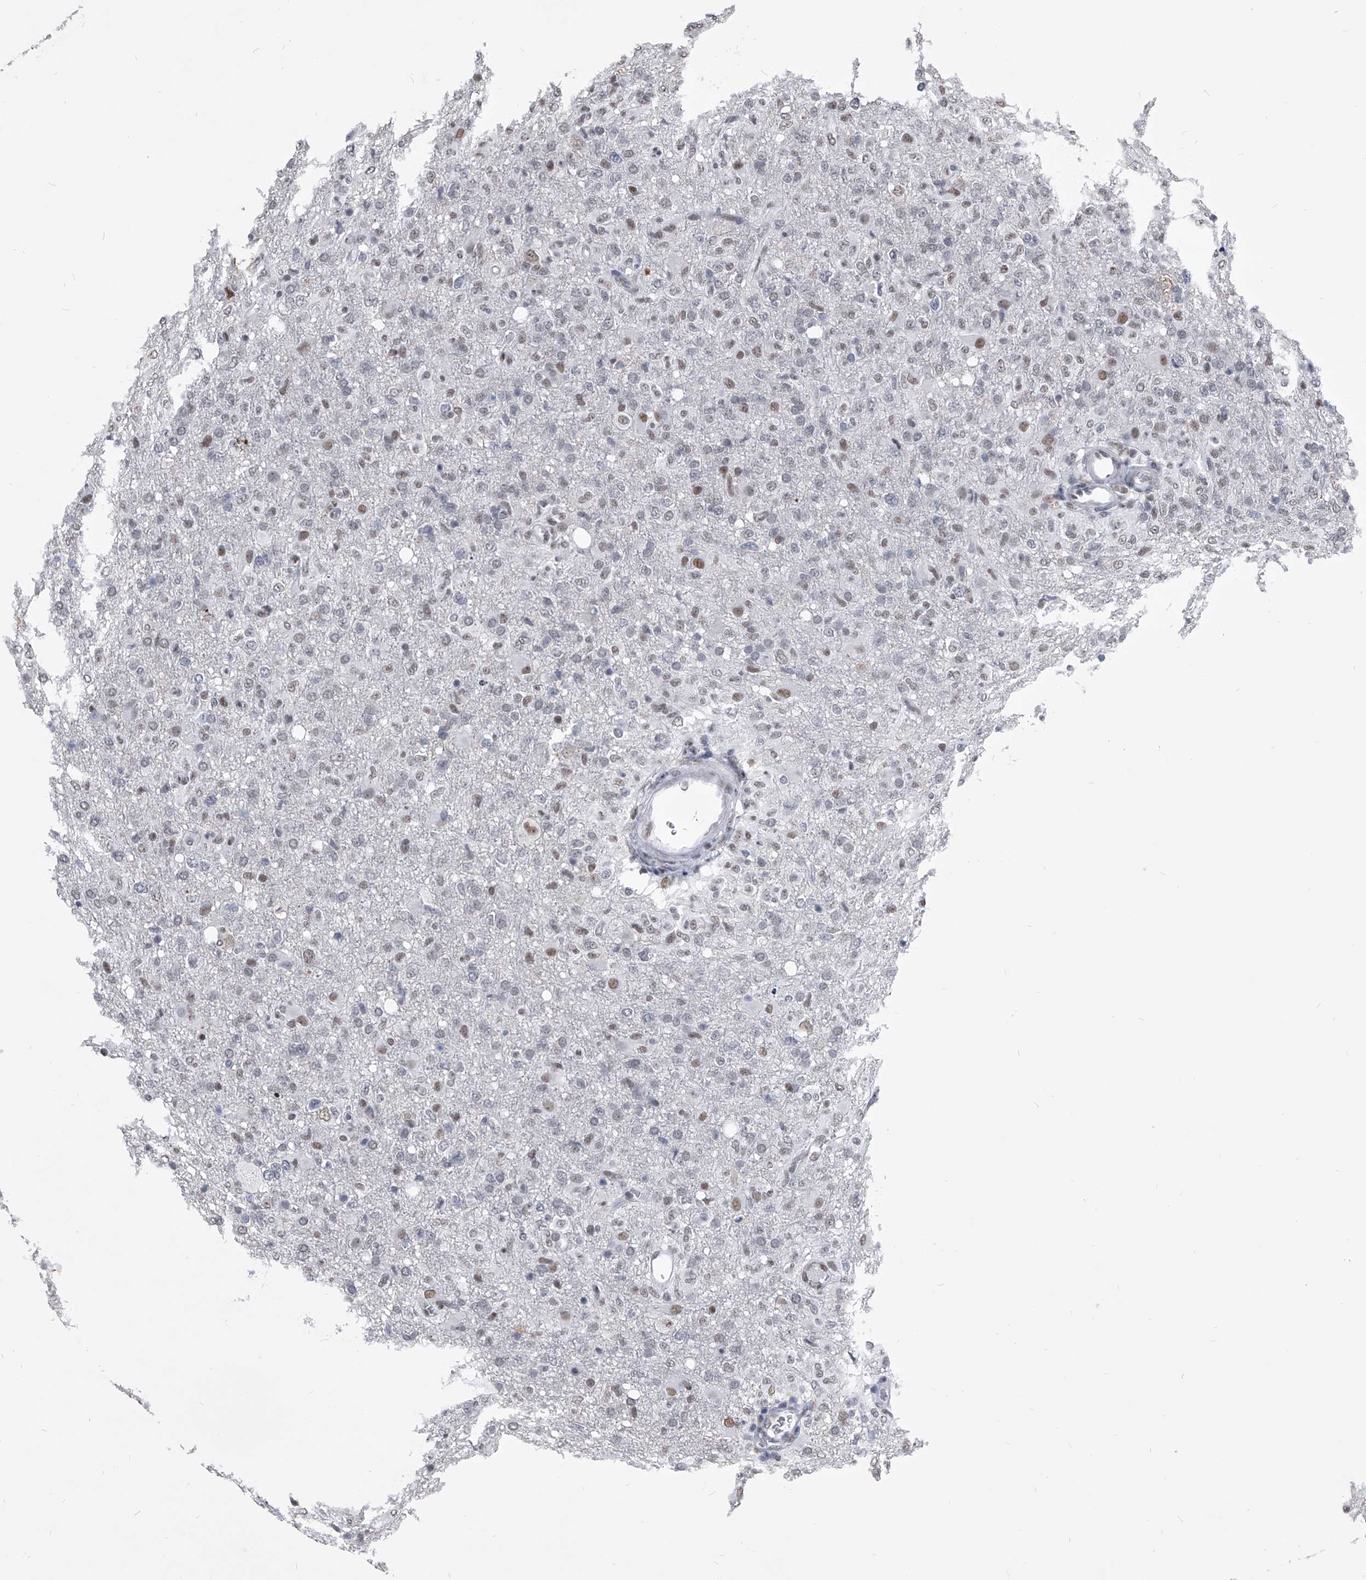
{"staining": {"intensity": "weak", "quantity": "<25%", "location": "nuclear"}, "tissue": "glioma", "cell_type": "Tumor cells", "image_type": "cancer", "snomed": [{"axis": "morphology", "description": "Glioma, malignant, High grade"}, {"axis": "topography", "description": "Brain"}], "caption": "Tumor cells are negative for protein expression in human malignant high-grade glioma. (Brightfield microscopy of DAB (3,3'-diaminobenzidine) immunohistochemistry (IHC) at high magnification).", "gene": "CMTR1", "patient": {"sex": "female", "age": 57}}